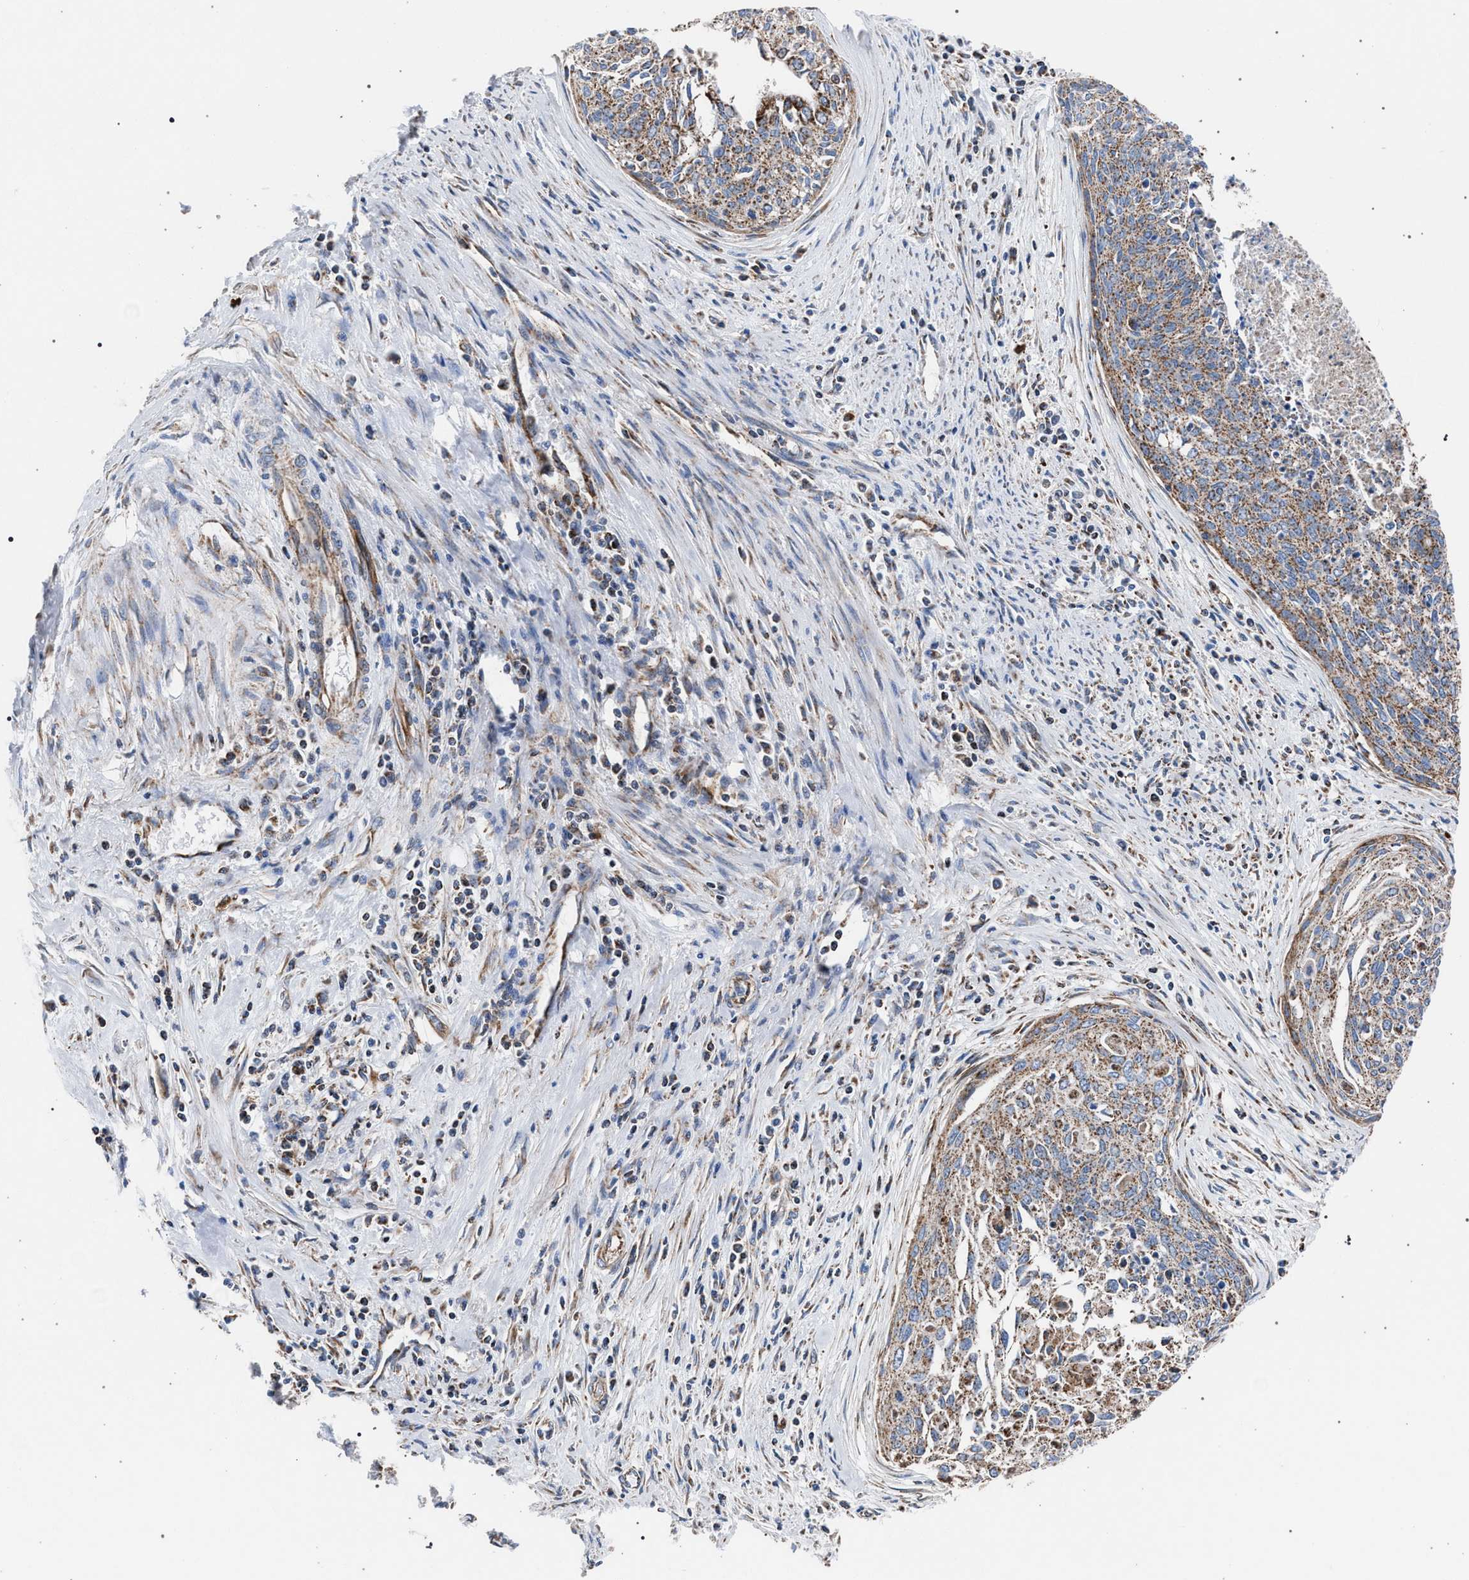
{"staining": {"intensity": "weak", "quantity": "25%-75%", "location": "cytoplasmic/membranous"}, "tissue": "cervical cancer", "cell_type": "Tumor cells", "image_type": "cancer", "snomed": [{"axis": "morphology", "description": "Squamous cell carcinoma, NOS"}, {"axis": "topography", "description": "Cervix"}], "caption": "High-power microscopy captured an immunohistochemistry micrograph of squamous cell carcinoma (cervical), revealing weak cytoplasmic/membranous positivity in about 25%-75% of tumor cells.", "gene": "VPS13A", "patient": {"sex": "female", "age": 55}}